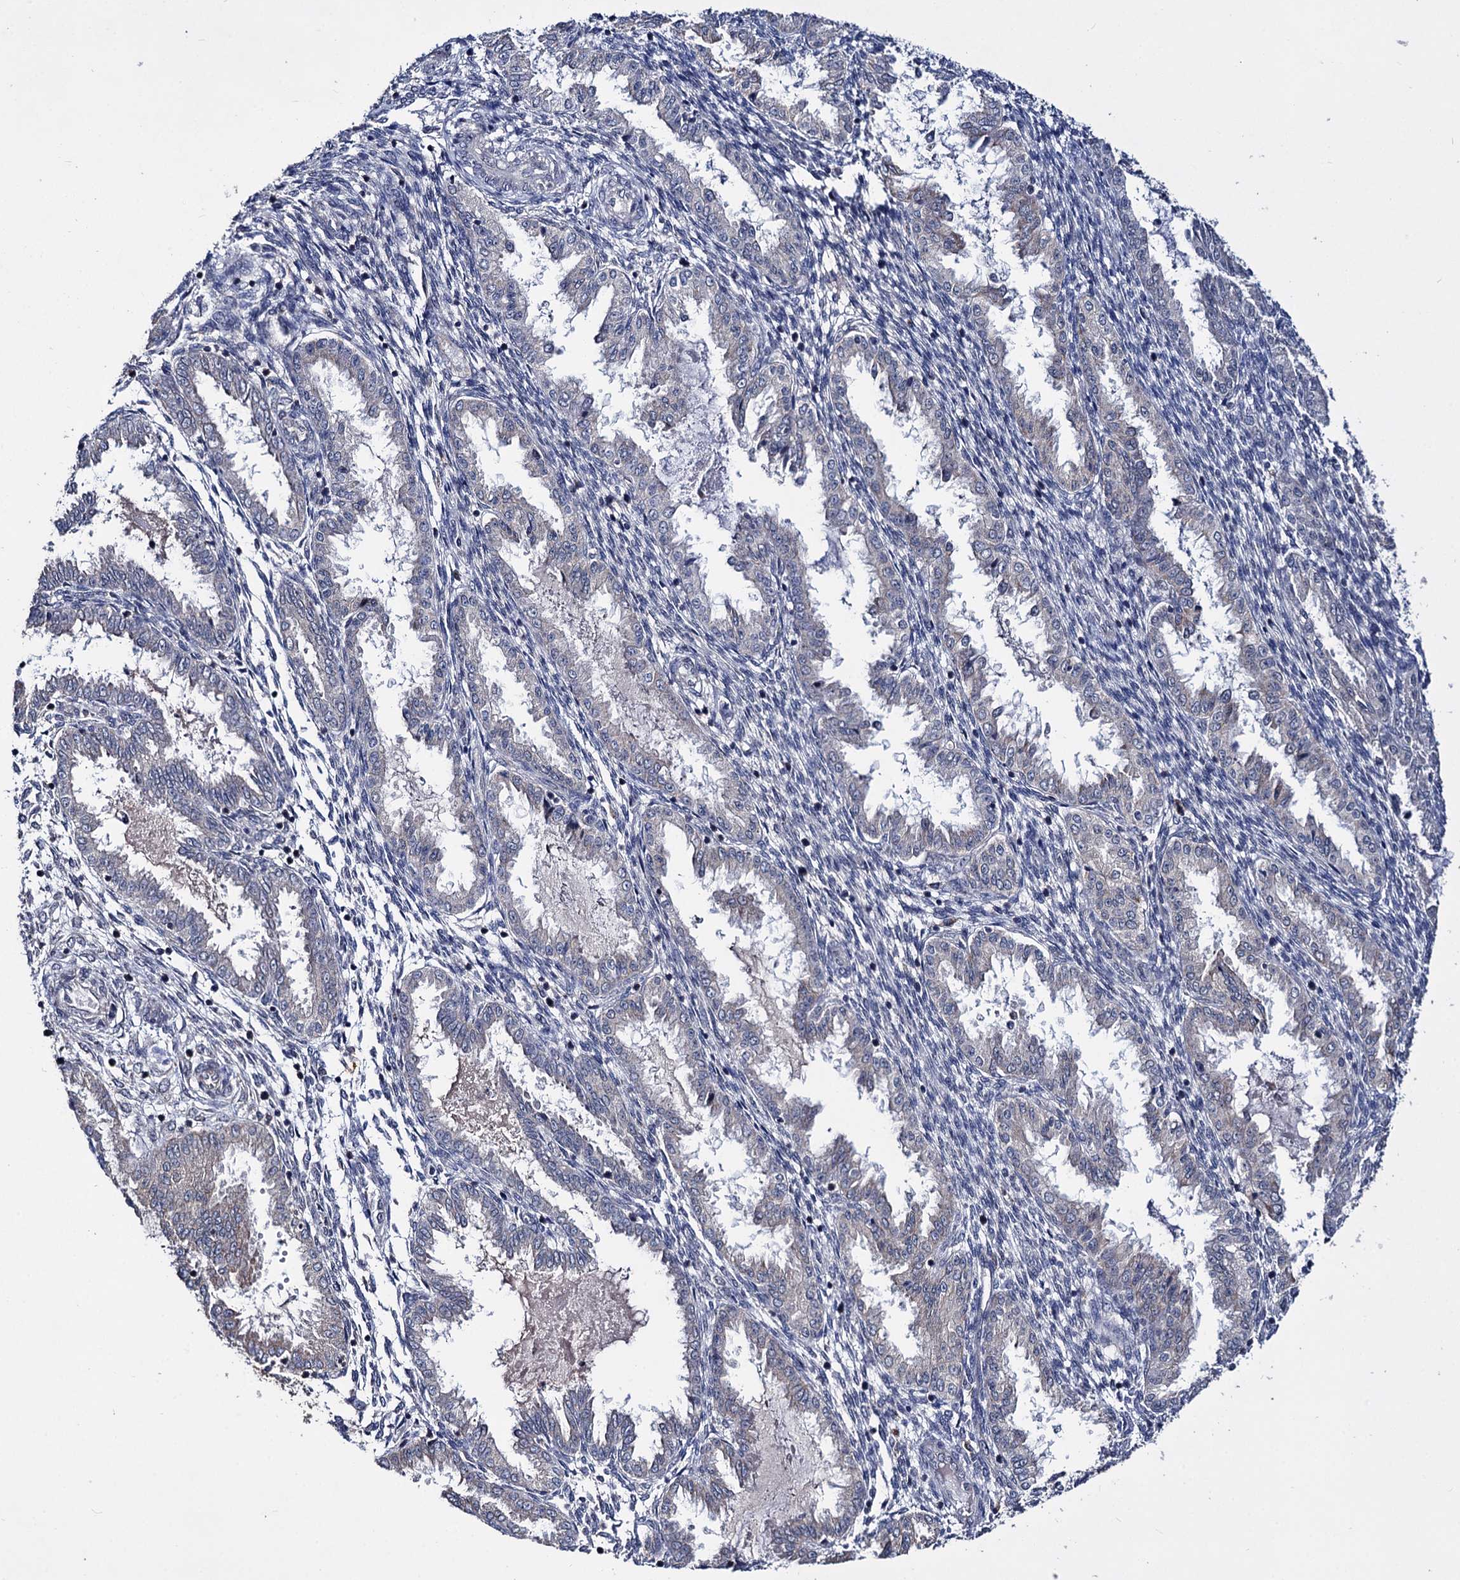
{"staining": {"intensity": "negative", "quantity": "none", "location": "none"}, "tissue": "endometrium", "cell_type": "Cells in endometrial stroma", "image_type": "normal", "snomed": [{"axis": "morphology", "description": "Normal tissue, NOS"}, {"axis": "topography", "description": "Endometrium"}], "caption": "This is an IHC histopathology image of unremarkable human endometrium. There is no staining in cells in endometrial stroma.", "gene": "CLPB", "patient": {"sex": "female", "age": 33}}